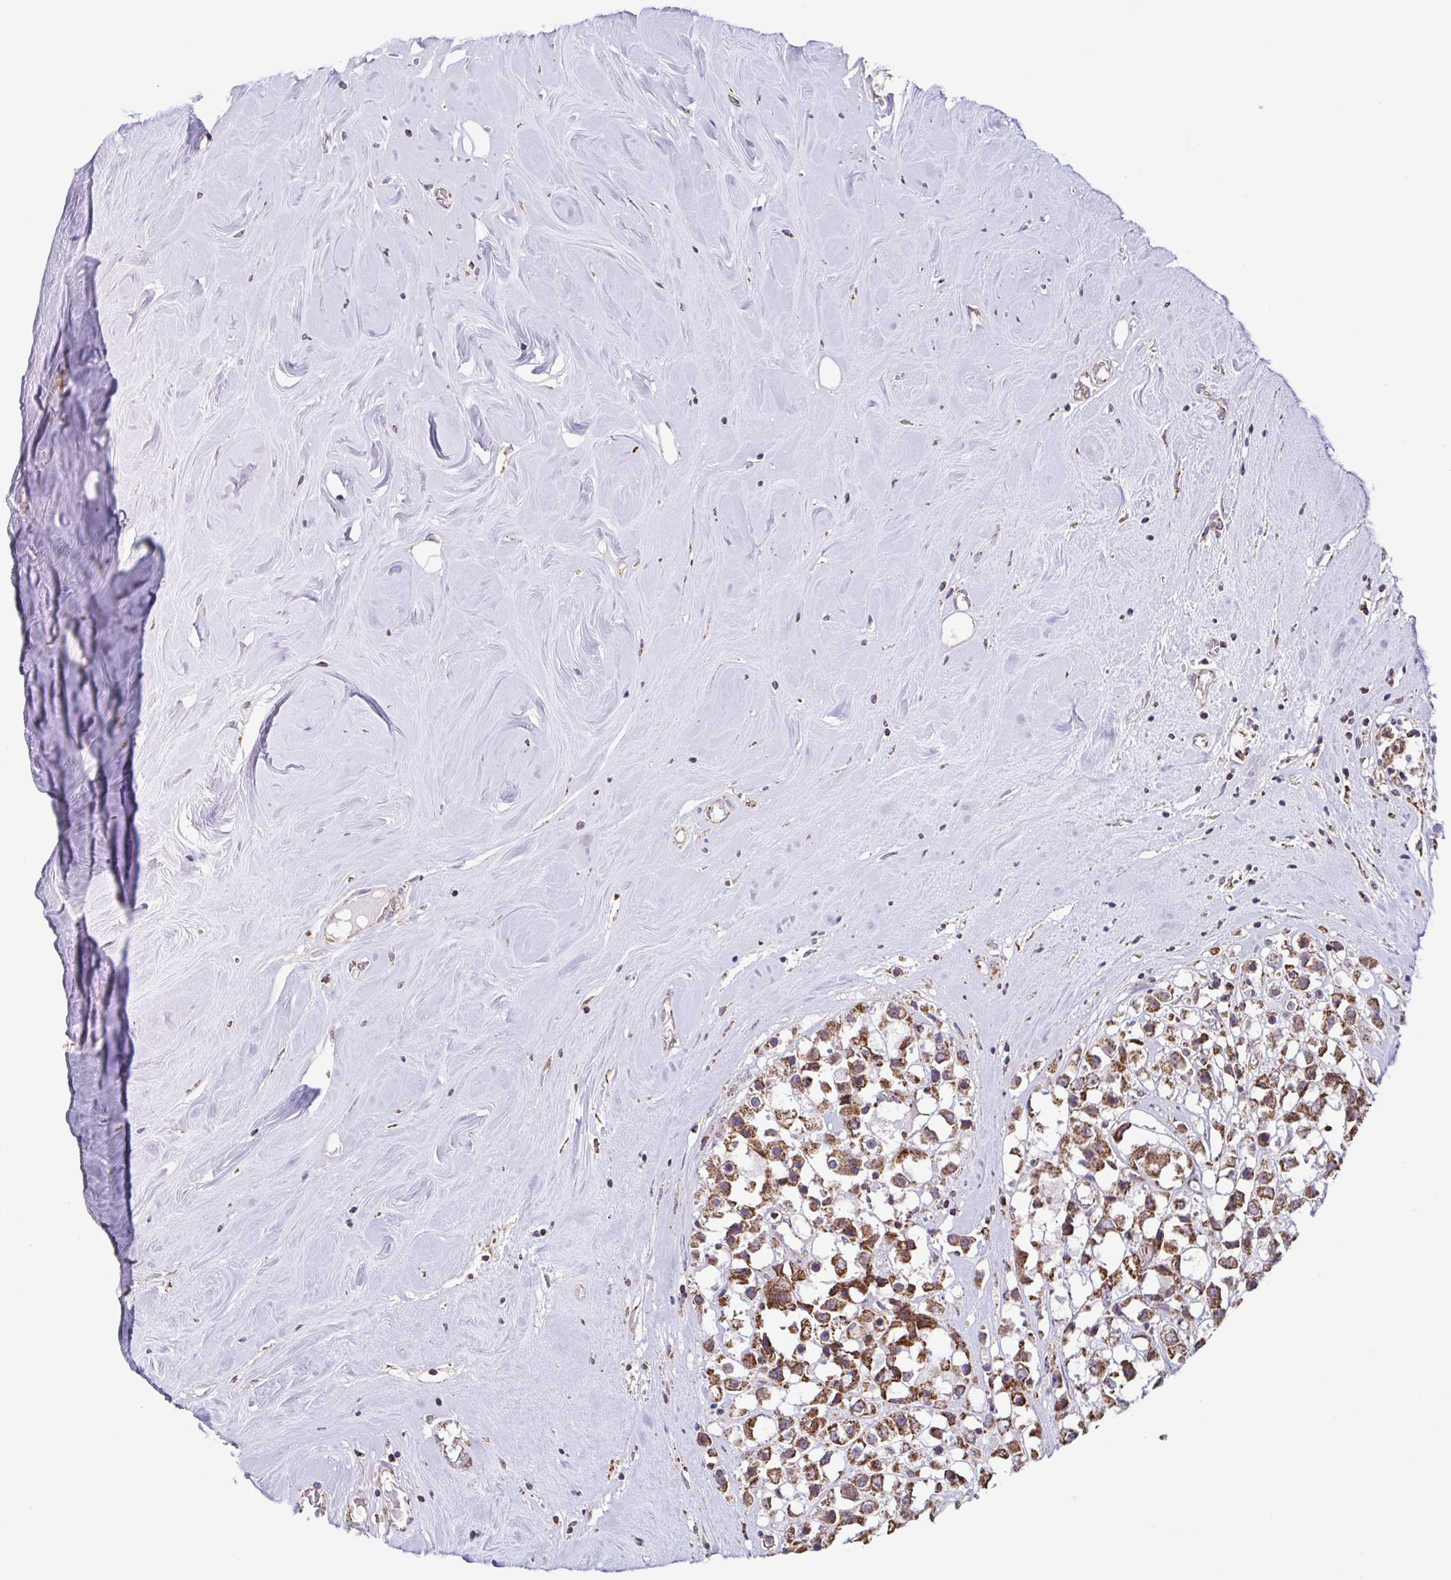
{"staining": {"intensity": "strong", "quantity": ">75%", "location": "cytoplasmic/membranous"}, "tissue": "breast cancer", "cell_type": "Tumor cells", "image_type": "cancer", "snomed": [{"axis": "morphology", "description": "Duct carcinoma"}, {"axis": "topography", "description": "Breast"}], "caption": "This is an image of IHC staining of breast cancer, which shows strong staining in the cytoplasmic/membranous of tumor cells.", "gene": "DIP2B", "patient": {"sex": "female", "age": 61}}